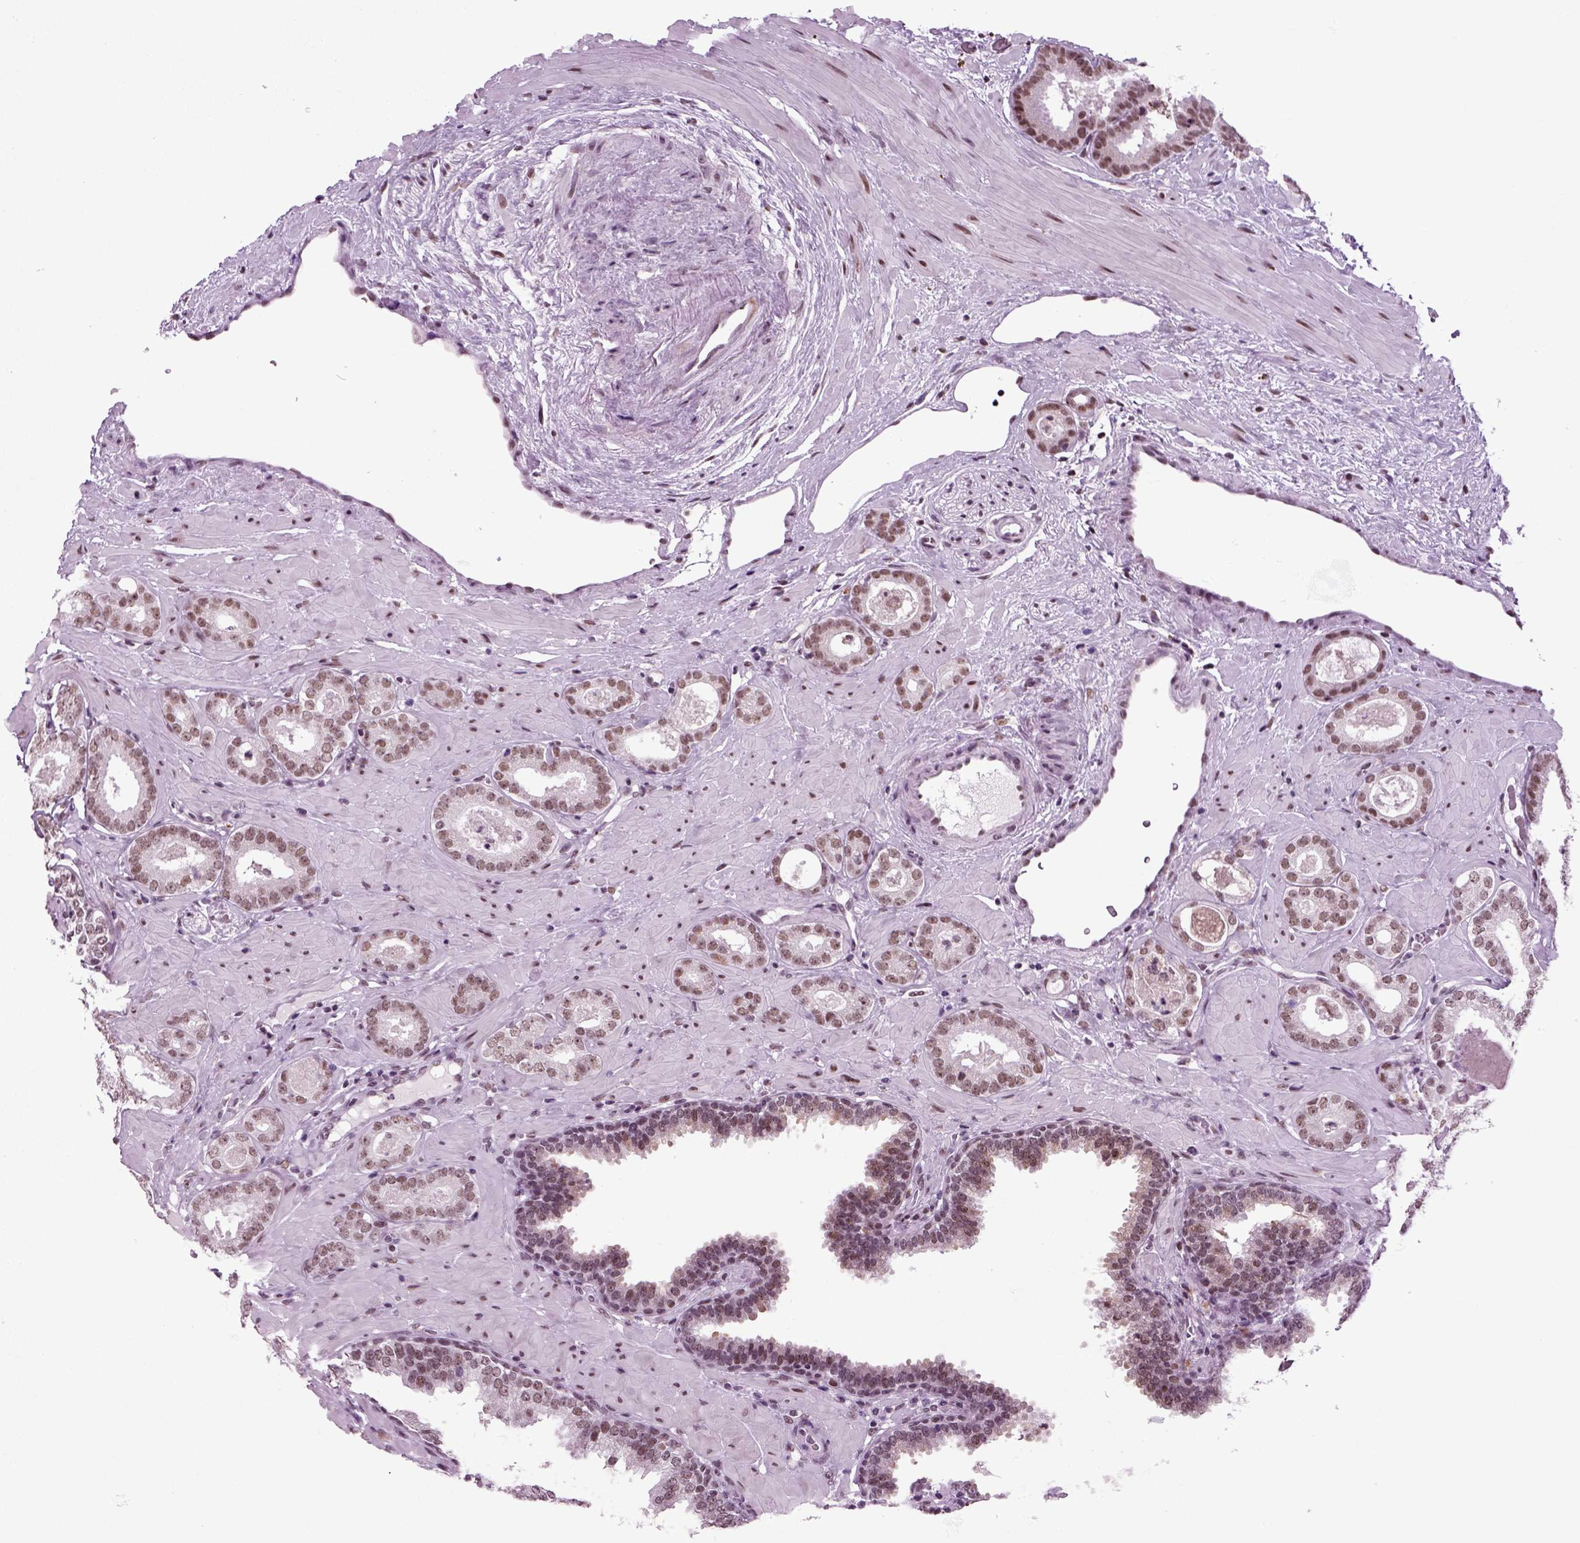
{"staining": {"intensity": "weak", "quantity": ">75%", "location": "nuclear"}, "tissue": "prostate cancer", "cell_type": "Tumor cells", "image_type": "cancer", "snomed": [{"axis": "morphology", "description": "Adenocarcinoma, Low grade"}, {"axis": "topography", "description": "Prostate"}], "caption": "Immunohistochemistry (IHC) photomicrograph of prostate cancer (adenocarcinoma (low-grade)) stained for a protein (brown), which reveals low levels of weak nuclear staining in approximately >75% of tumor cells.", "gene": "RCOR3", "patient": {"sex": "male", "age": 60}}